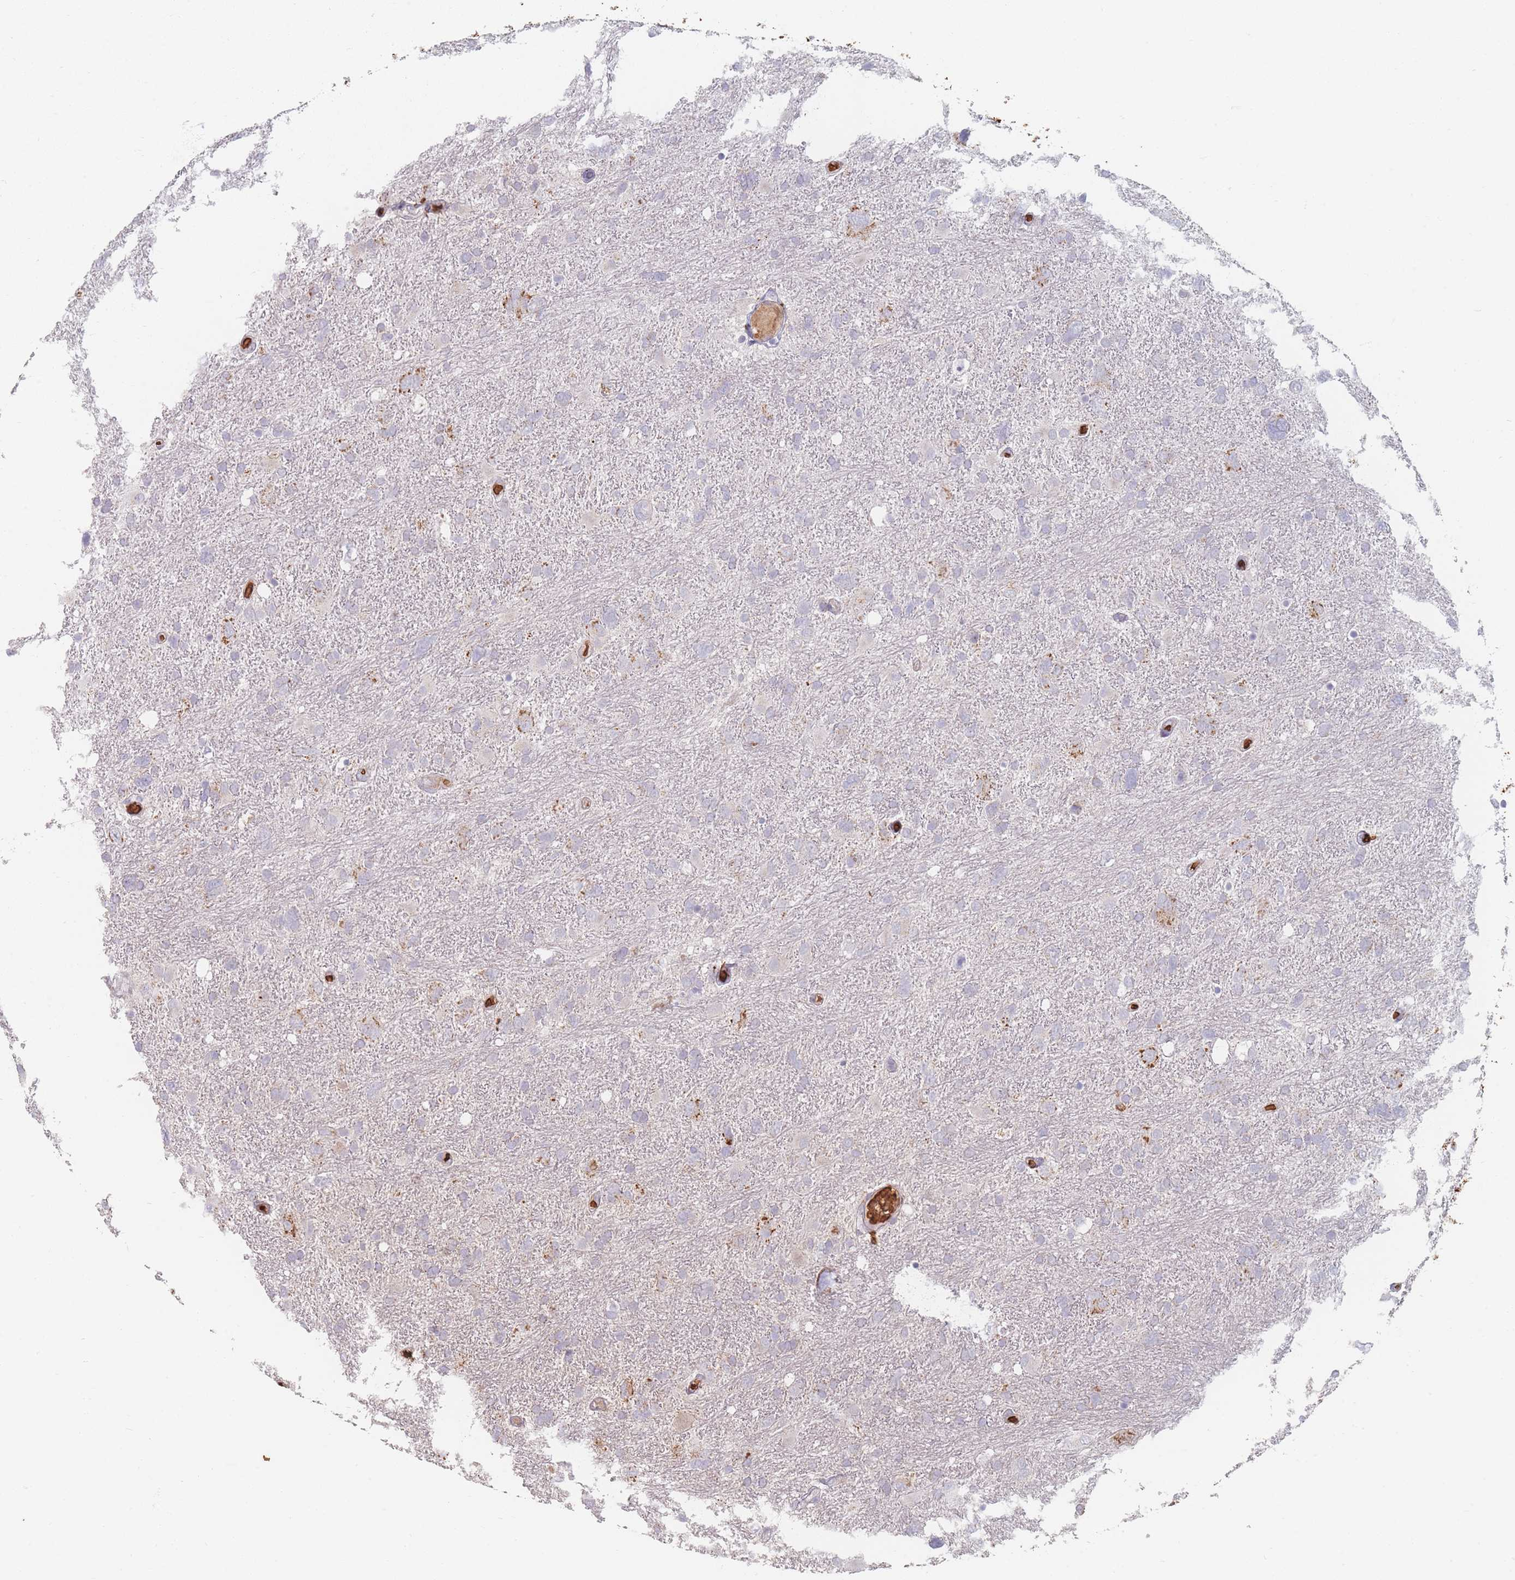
{"staining": {"intensity": "negative", "quantity": "none", "location": "none"}, "tissue": "glioma", "cell_type": "Tumor cells", "image_type": "cancer", "snomed": [{"axis": "morphology", "description": "Glioma, malignant, High grade"}, {"axis": "topography", "description": "Brain"}], "caption": "Photomicrograph shows no significant protein staining in tumor cells of malignant glioma (high-grade). The staining was performed using DAB to visualize the protein expression in brown, while the nuclei were stained in blue with hematoxylin (Magnification: 20x).", "gene": "SLC2A6", "patient": {"sex": "male", "age": 61}}